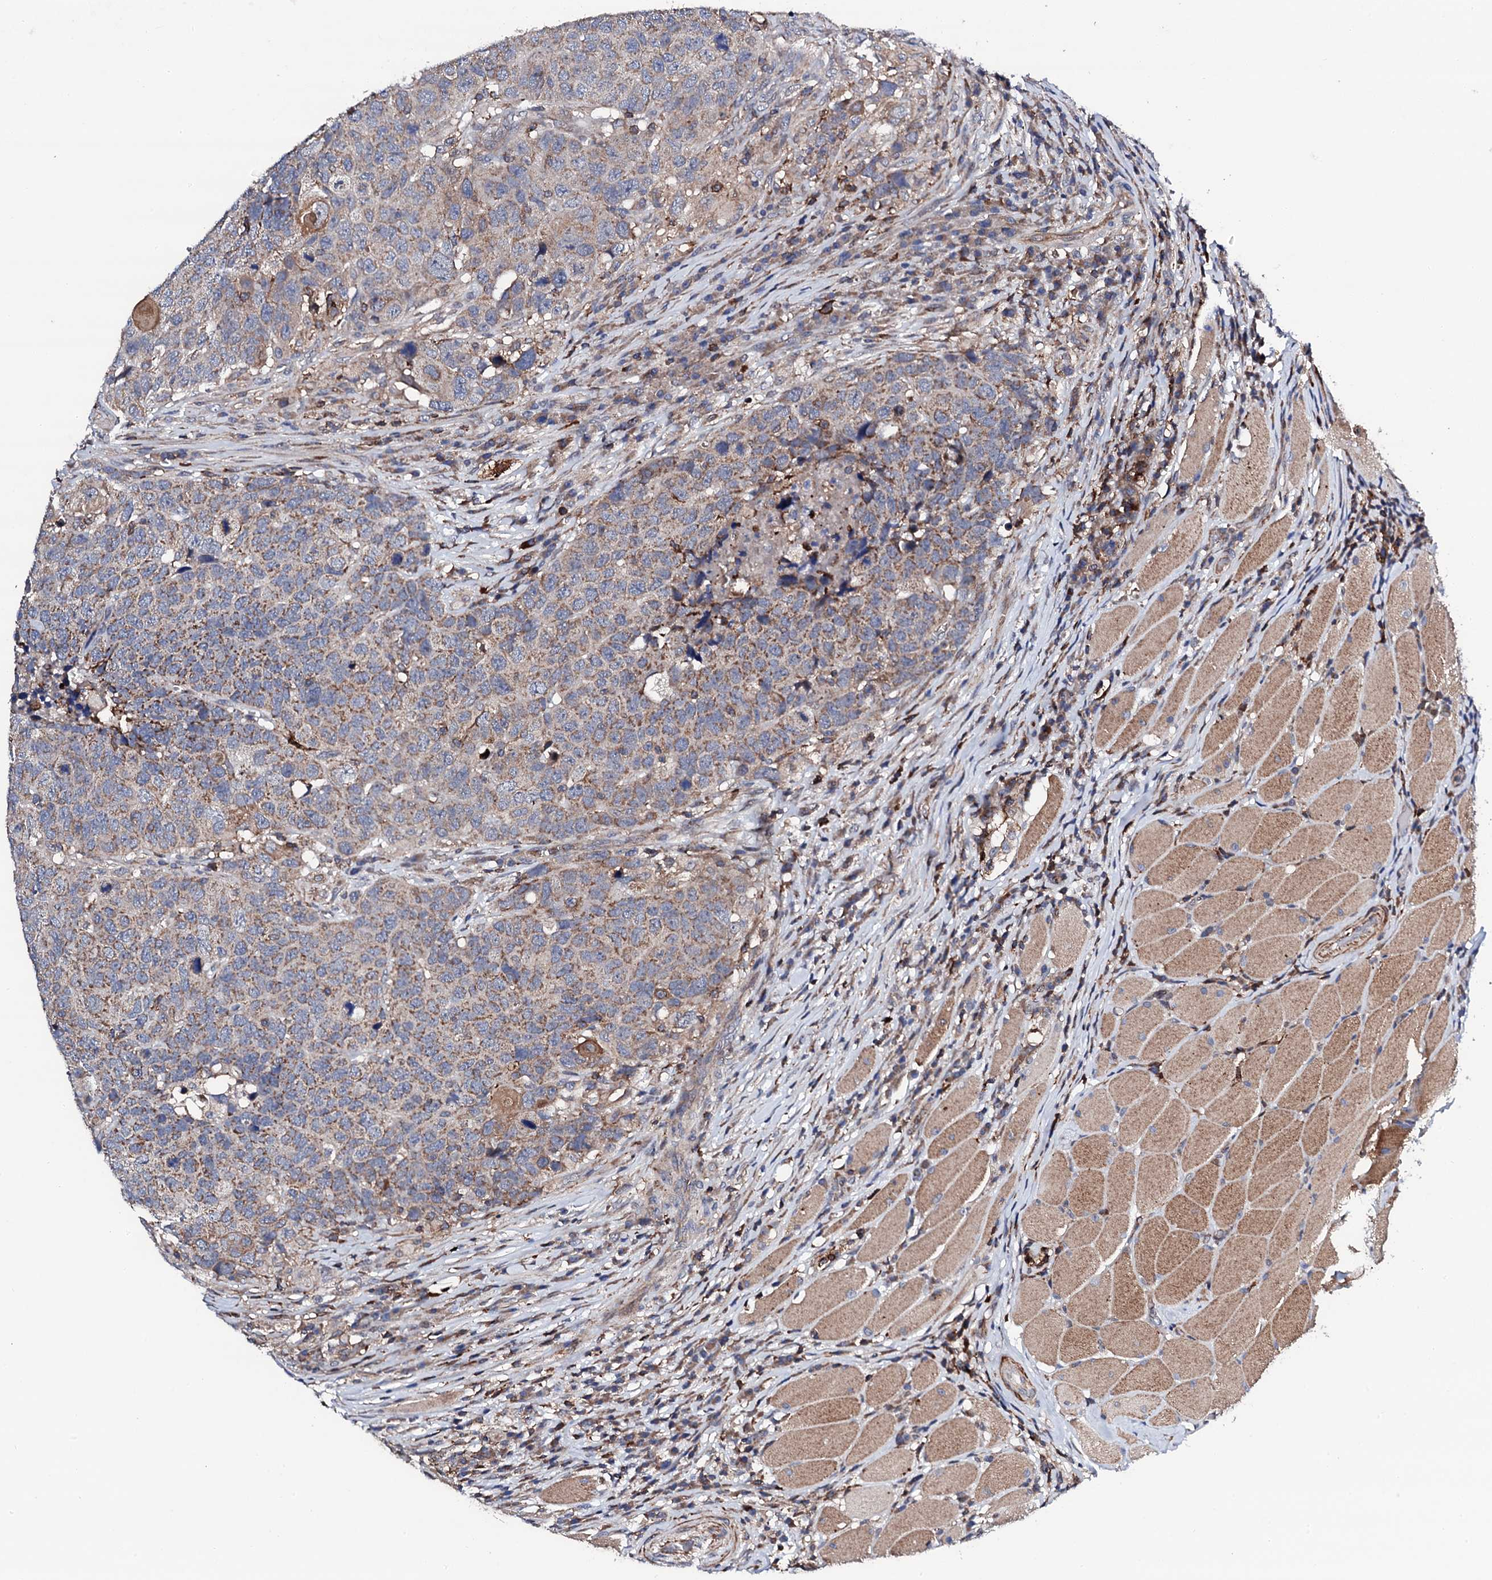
{"staining": {"intensity": "moderate", "quantity": ">75%", "location": "cytoplasmic/membranous"}, "tissue": "head and neck cancer", "cell_type": "Tumor cells", "image_type": "cancer", "snomed": [{"axis": "morphology", "description": "Squamous cell carcinoma, NOS"}, {"axis": "topography", "description": "Head-Neck"}], "caption": "IHC staining of head and neck squamous cell carcinoma, which reveals medium levels of moderate cytoplasmic/membranous positivity in about >75% of tumor cells indicating moderate cytoplasmic/membranous protein positivity. The staining was performed using DAB (3,3'-diaminobenzidine) (brown) for protein detection and nuclei were counterstained in hematoxylin (blue).", "gene": "COG4", "patient": {"sex": "male", "age": 66}}